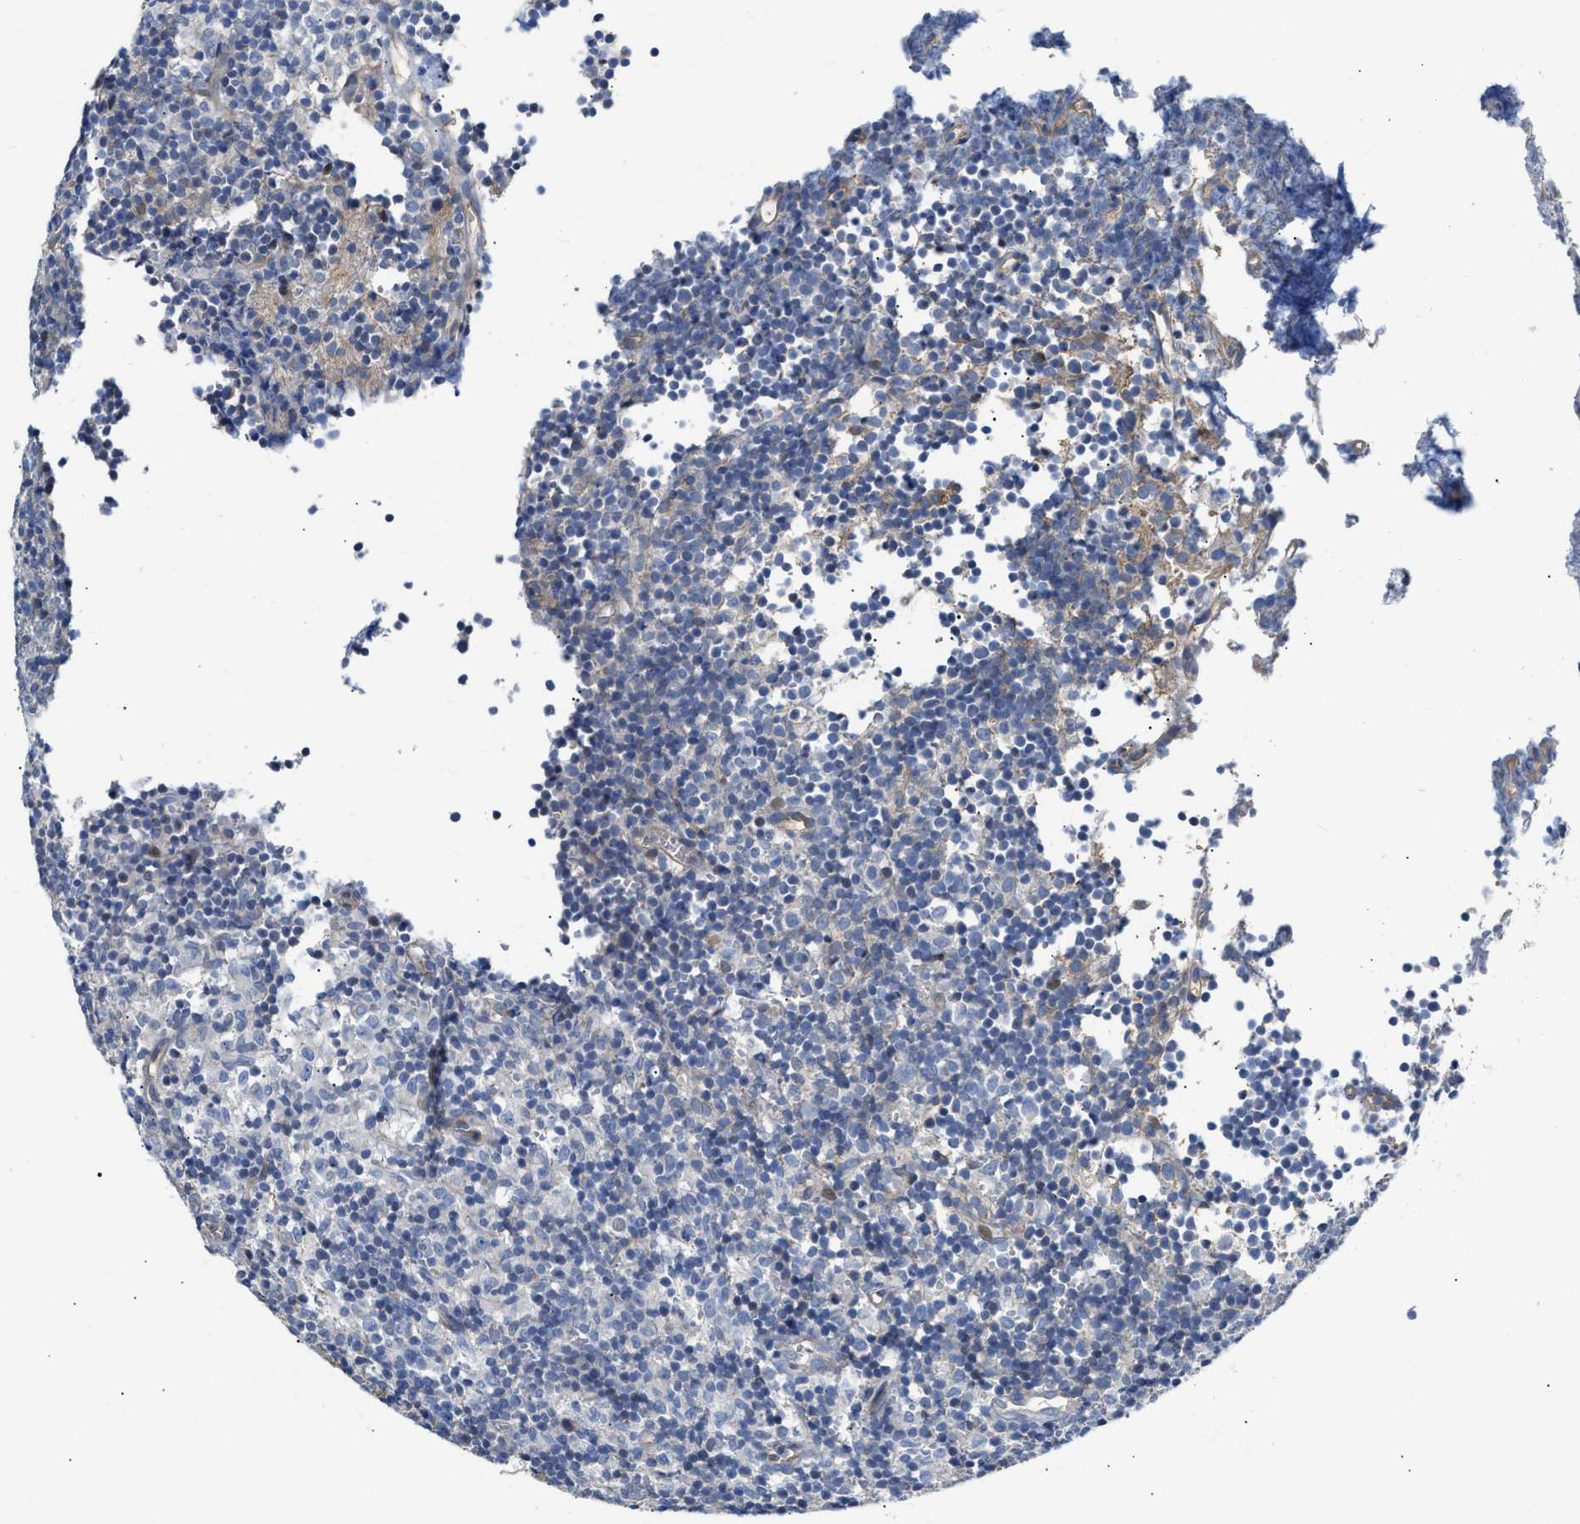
{"staining": {"intensity": "moderate", "quantity": "<25%", "location": "cytoplasmic/membranous"}, "tissue": "lymph node", "cell_type": "Germinal center cells", "image_type": "normal", "snomed": [{"axis": "morphology", "description": "Normal tissue, NOS"}, {"axis": "morphology", "description": "Inflammation, NOS"}, {"axis": "topography", "description": "Lymph node"}], "caption": "Immunohistochemistry photomicrograph of normal human lymph node stained for a protein (brown), which exhibits low levels of moderate cytoplasmic/membranous positivity in approximately <25% of germinal center cells.", "gene": "FHL1", "patient": {"sex": "male", "age": 55}}